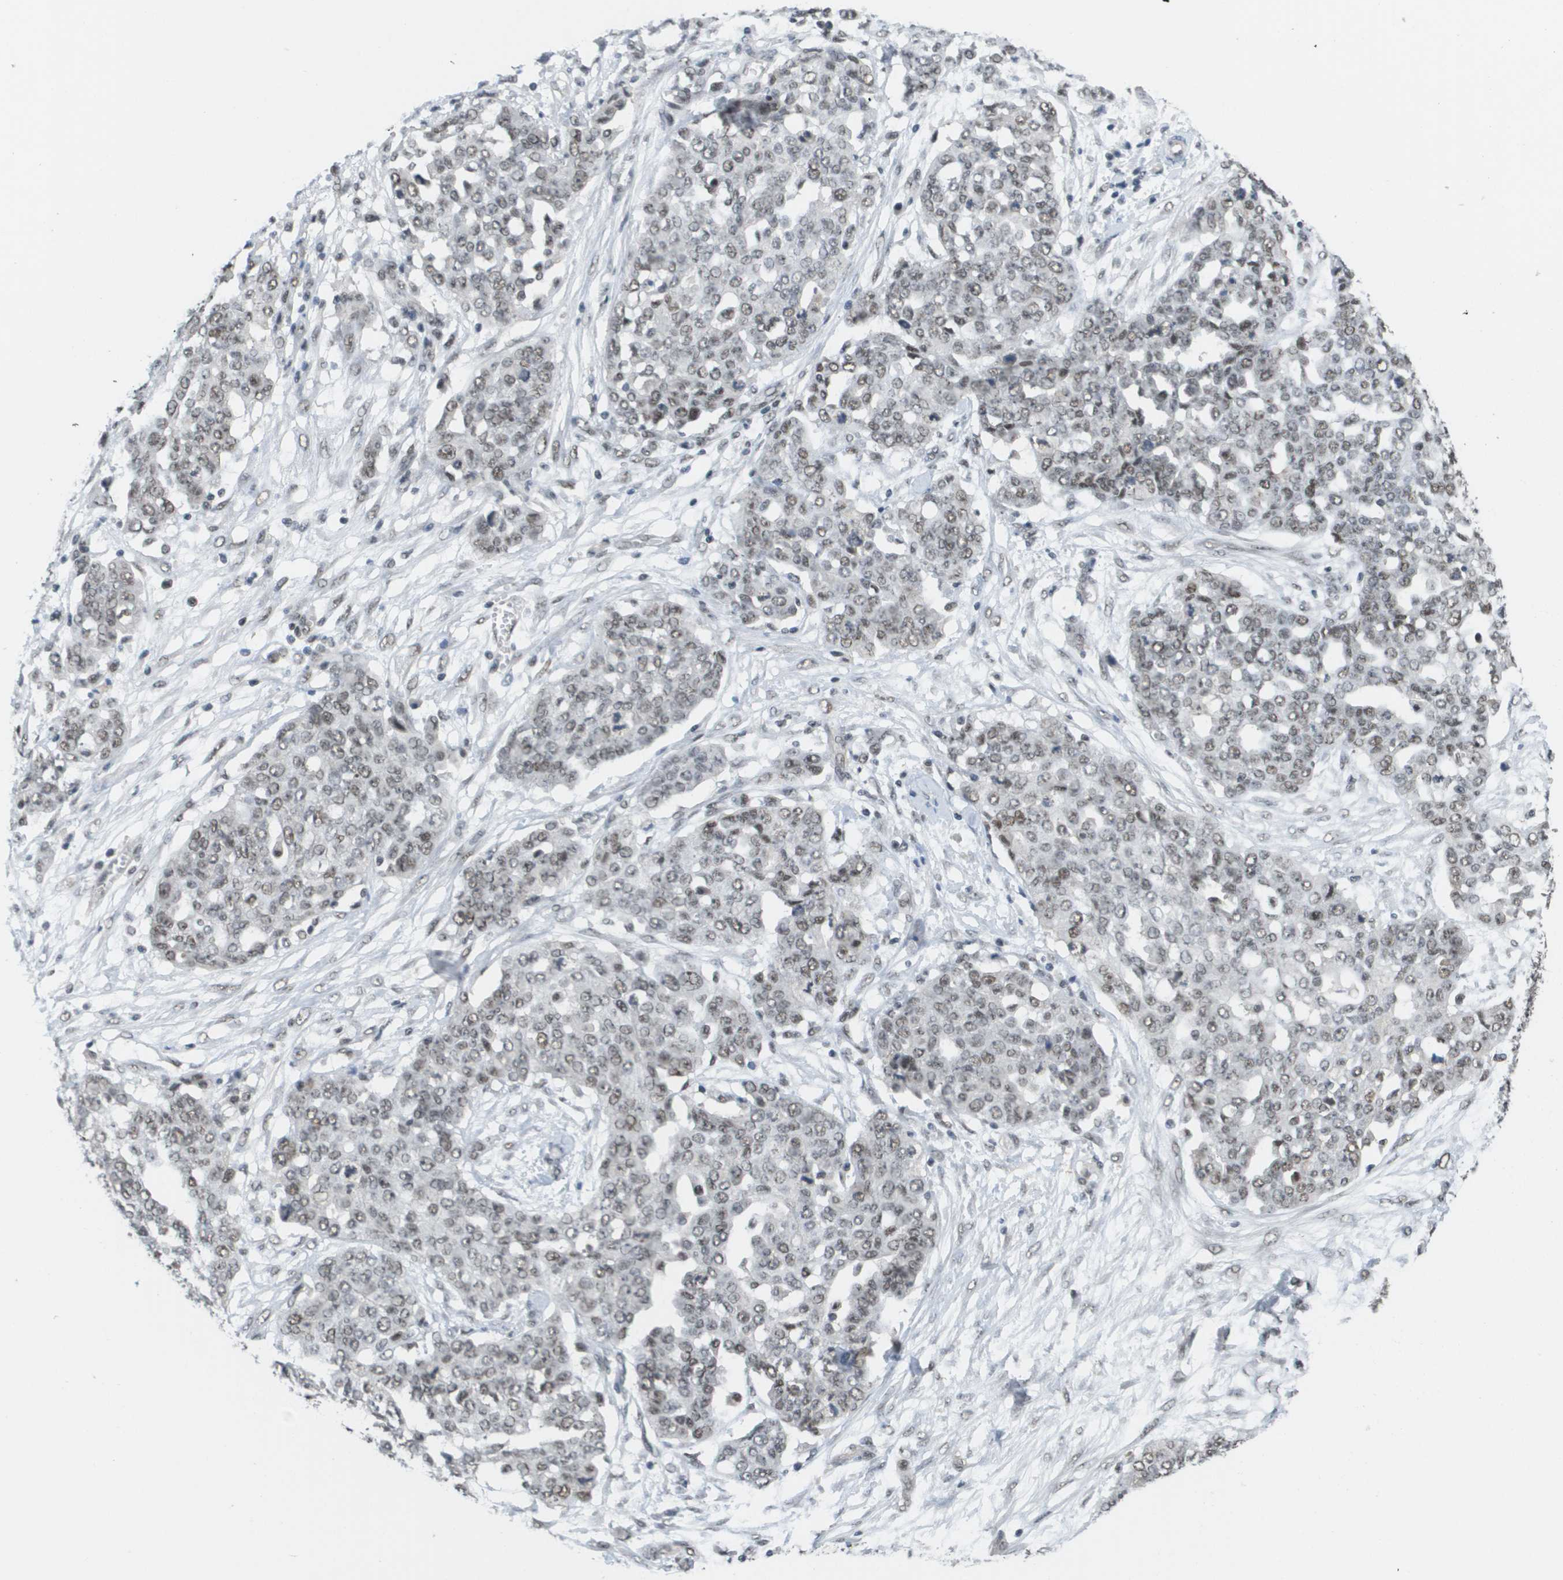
{"staining": {"intensity": "weak", "quantity": "25%-75%", "location": "nuclear"}, "tissue": "ovarian cancer", "cell_type": "Tumor cells", "image_type": "cancer", "snomed": [{"axis": "morphology", "description": "Cystadenocarcinoma, serous, NOS"}, {"axis": "topography", "description": "Soft tissue"}, {"axis": "topography", "description": "Ovary"}], "caption": "A low amount of weak nuclear expression is identified in approximately 25%-75% of tumor cells in serous cystadenocarcinoma (ovarian) tissue.", "gene": "ISY1", "patient": {"sex": "female", "age": 57}}